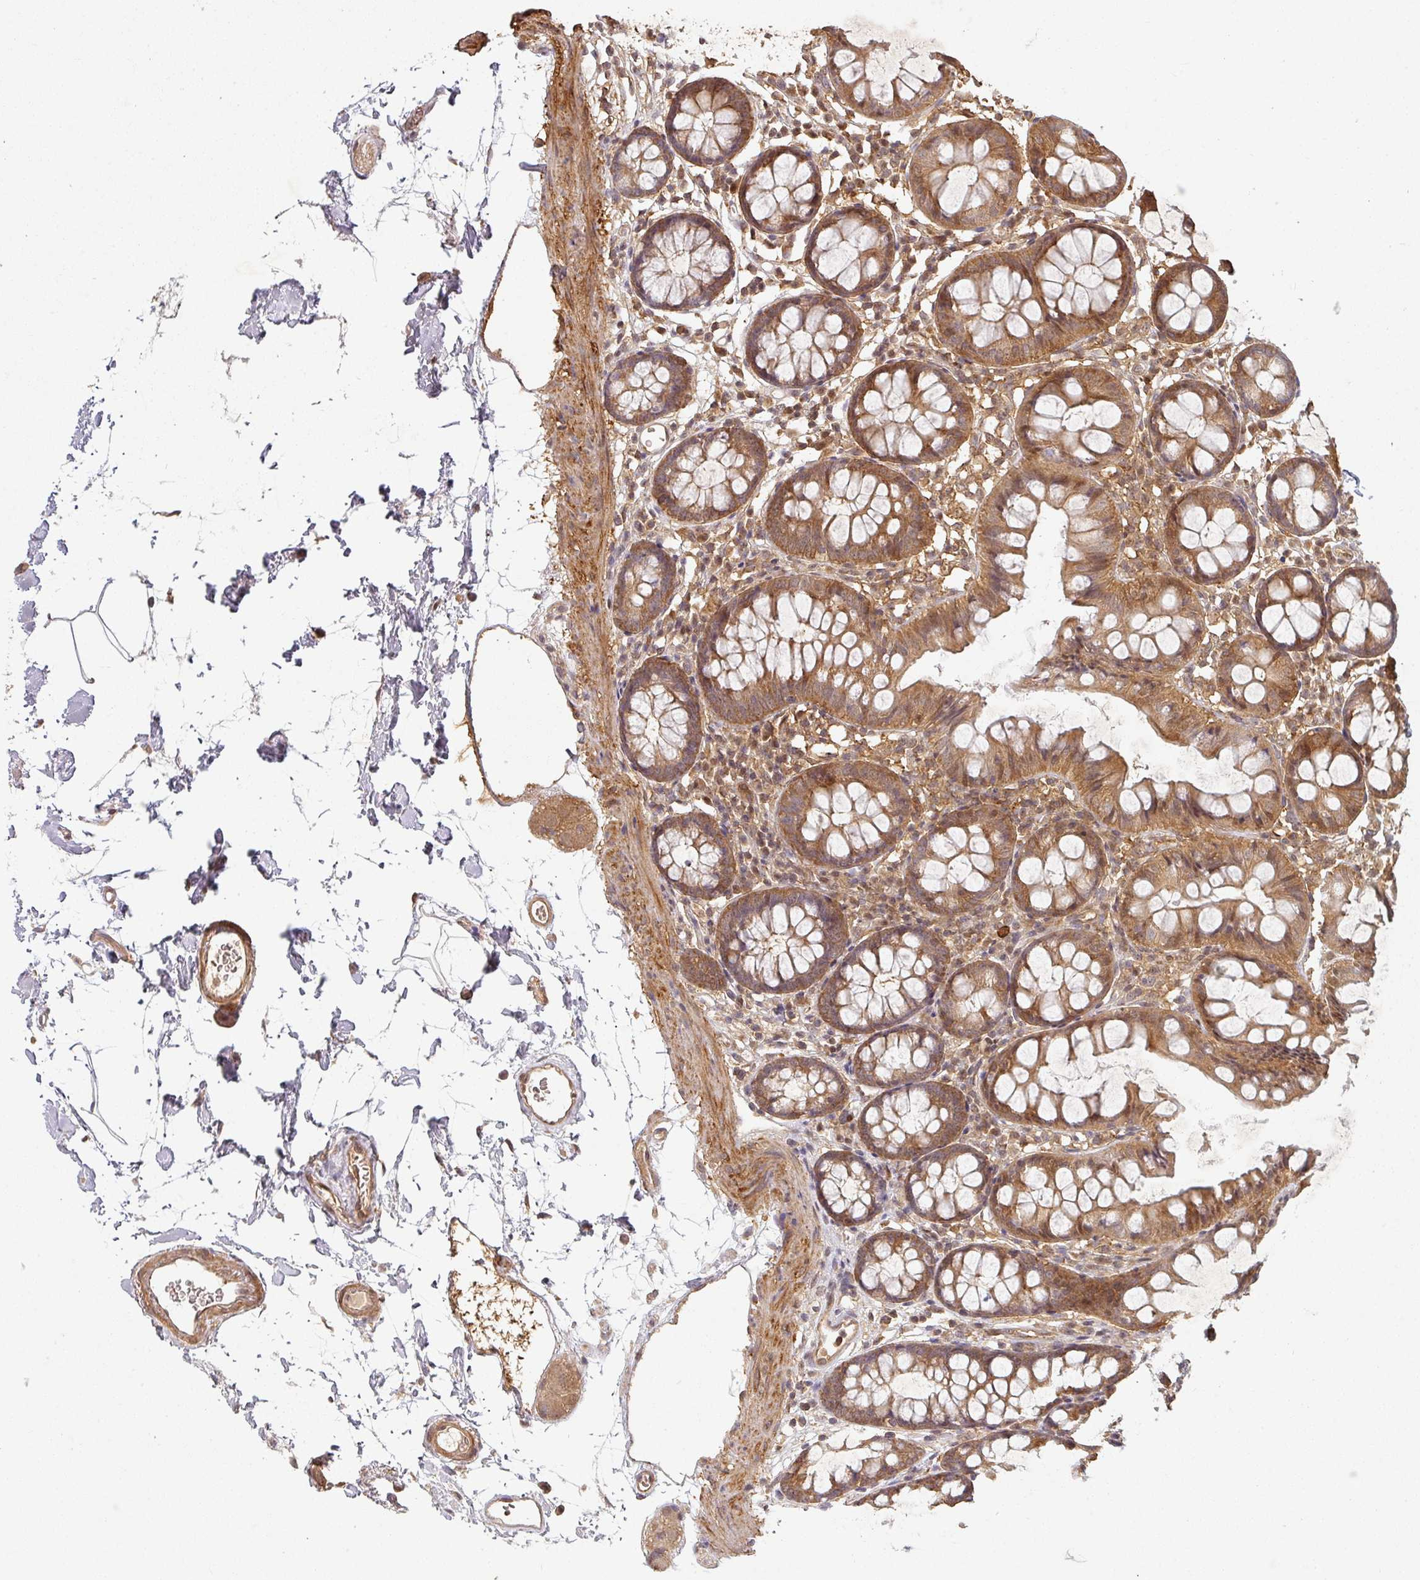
{"staining": {"intensity": "moderate", "quantity": ">75%", "location": "cytoplasmic/membranous"}, "tissue": "colon", "cell_type": "Endothelial cells", "image_type": "normal", "snomed": [{"axis": "morphology", "description": "Normal tissue, NOS"}, {"axis": "topography", "description": "Colon"}], "caption": "Colon stained for a protein displays moderate cytoplasmic/membranous positivity in endothelial cells. The protein is shown in brown color, while the nuclei are stained blue.", "gene": "ZNF322", "patient": {"sex": "female", "age": 84}}